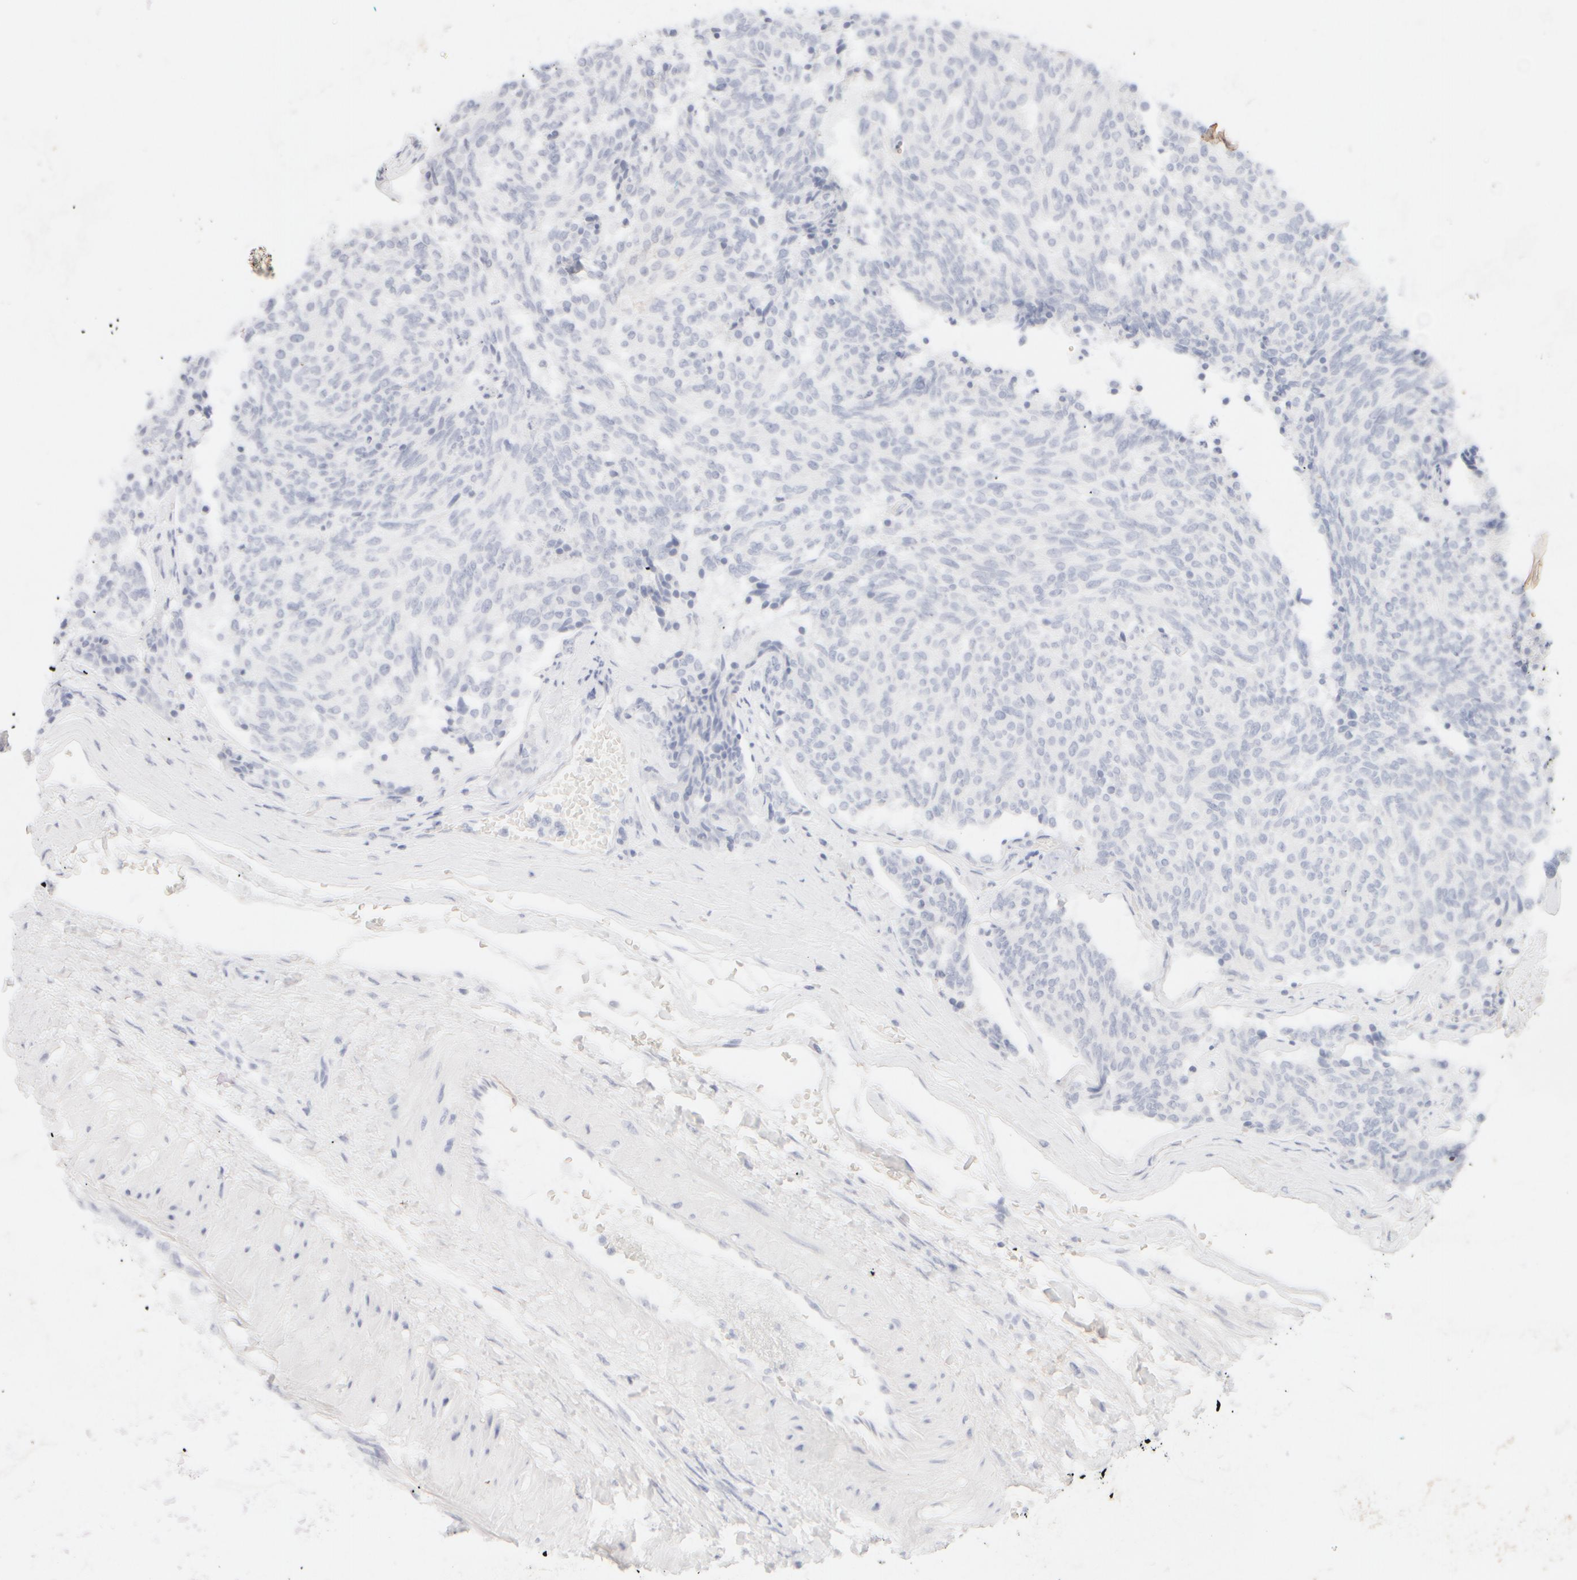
{"staining": {"intensity": "negative", "quantity": "none", "location": "none"}, "tissue": "carcinoid", "cell_type": "Tumor cells", "image_type": "cancer", "snomed": [{"axis": "morphology", "description": "Carcinoid, malignant, NOS"}, {"axis": "topography", "description": "Pancreas"}], "caption": "High magnification brightfield microscopy of carcinoid stained with DAB (brown) and counterstained with hematoxylin (blue): tumor cells show no significant staining.", "gene": "KRT15", "patient": {"sex": "female", "age": 54}}